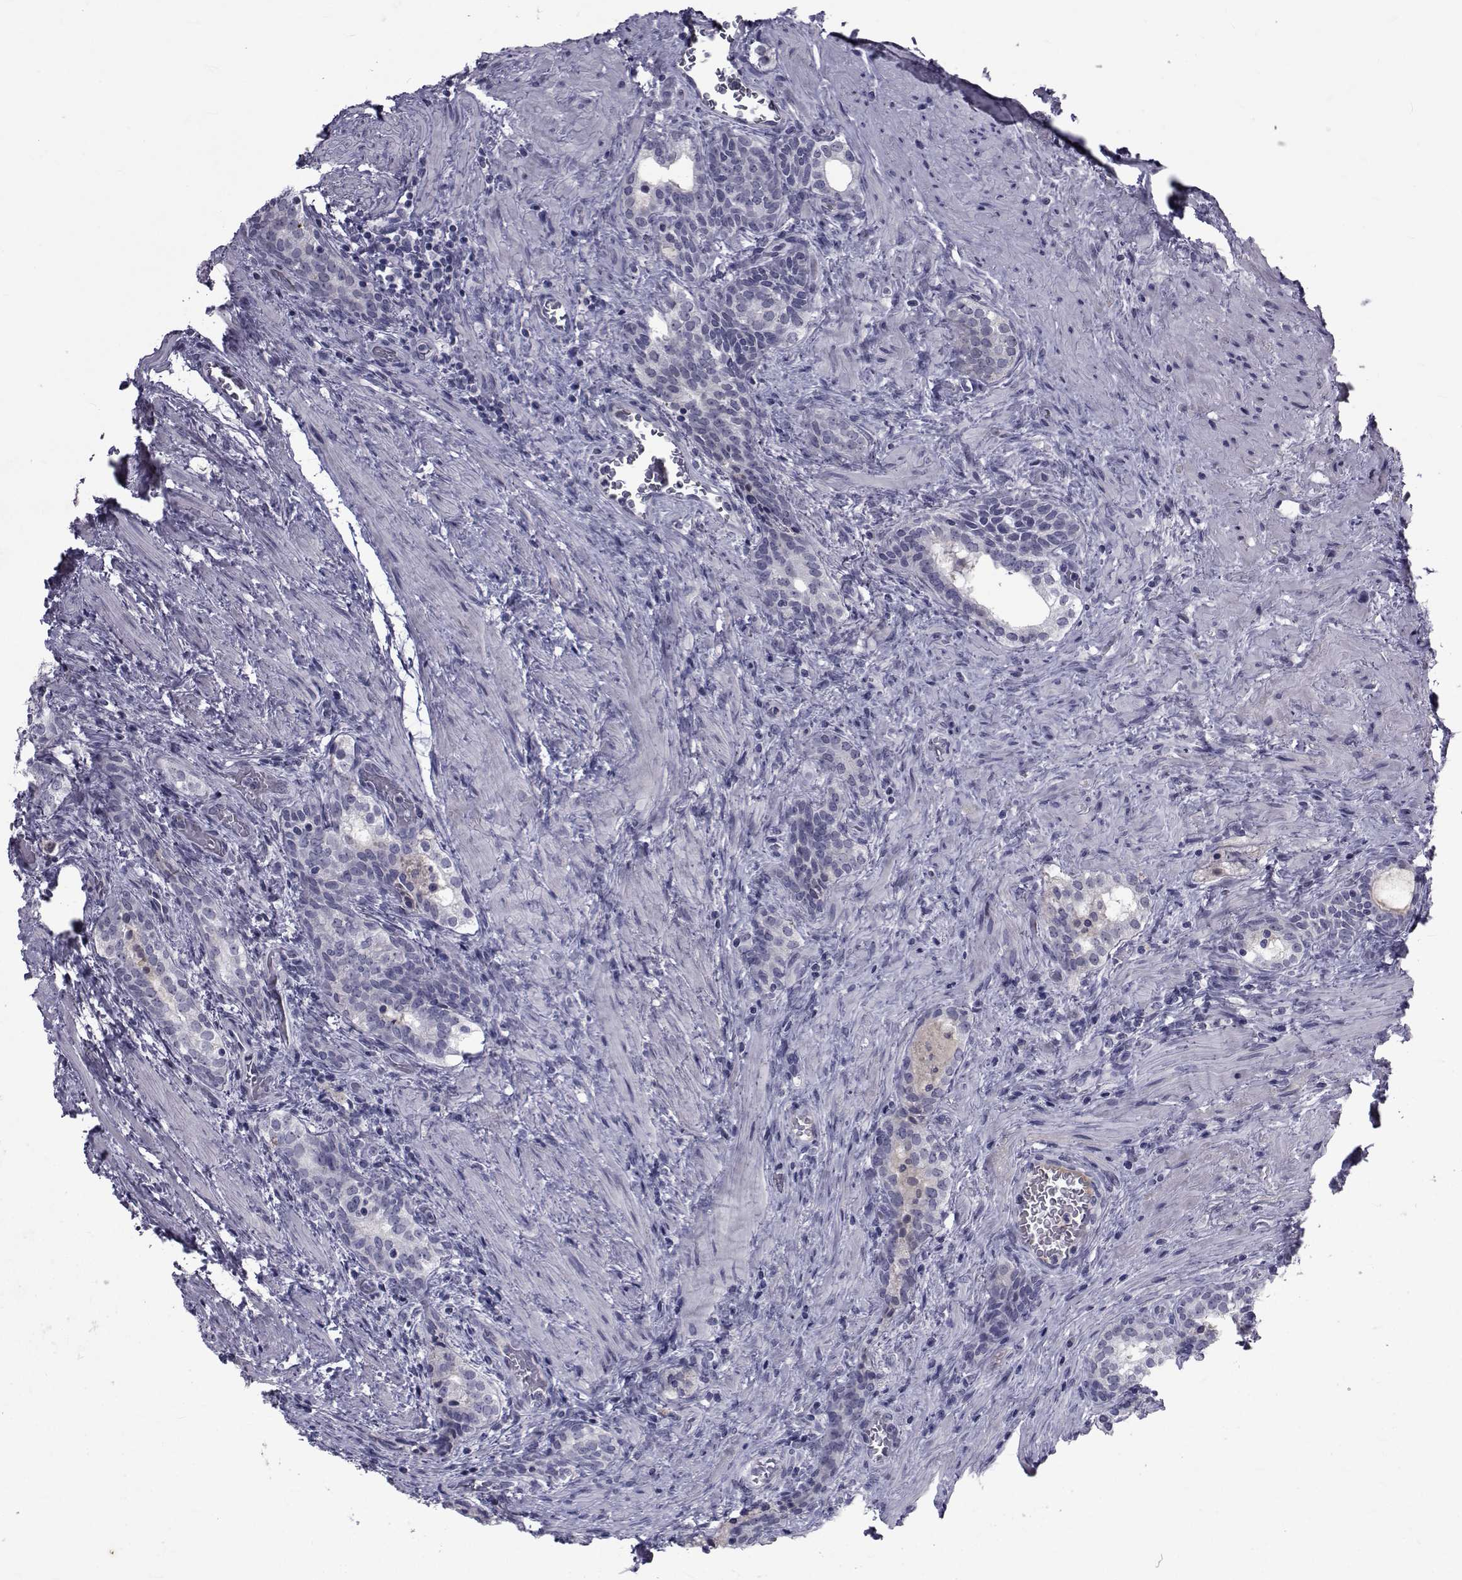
{"staining": {"intensity": "negative", "quantity": "none", "location": "none"}, "tissue": "prostate cancer", "cell_type": "Tumor cells", "image_type": "cancer", "snomed": [{"axis": "morphology", "description": "Adenocarcinoma, NOS"}, {"axis": "morphology", "description": "Adenocarcinoma, High grade"}, {"axis": "topography", "description": "Prostate"}], "caption": "The image exhibits no staining of tumor cells in adenocarcinoma (high-grade) (prostate).", "gene": "PAX2", "patient": {"sex": "male", "age": 61}}